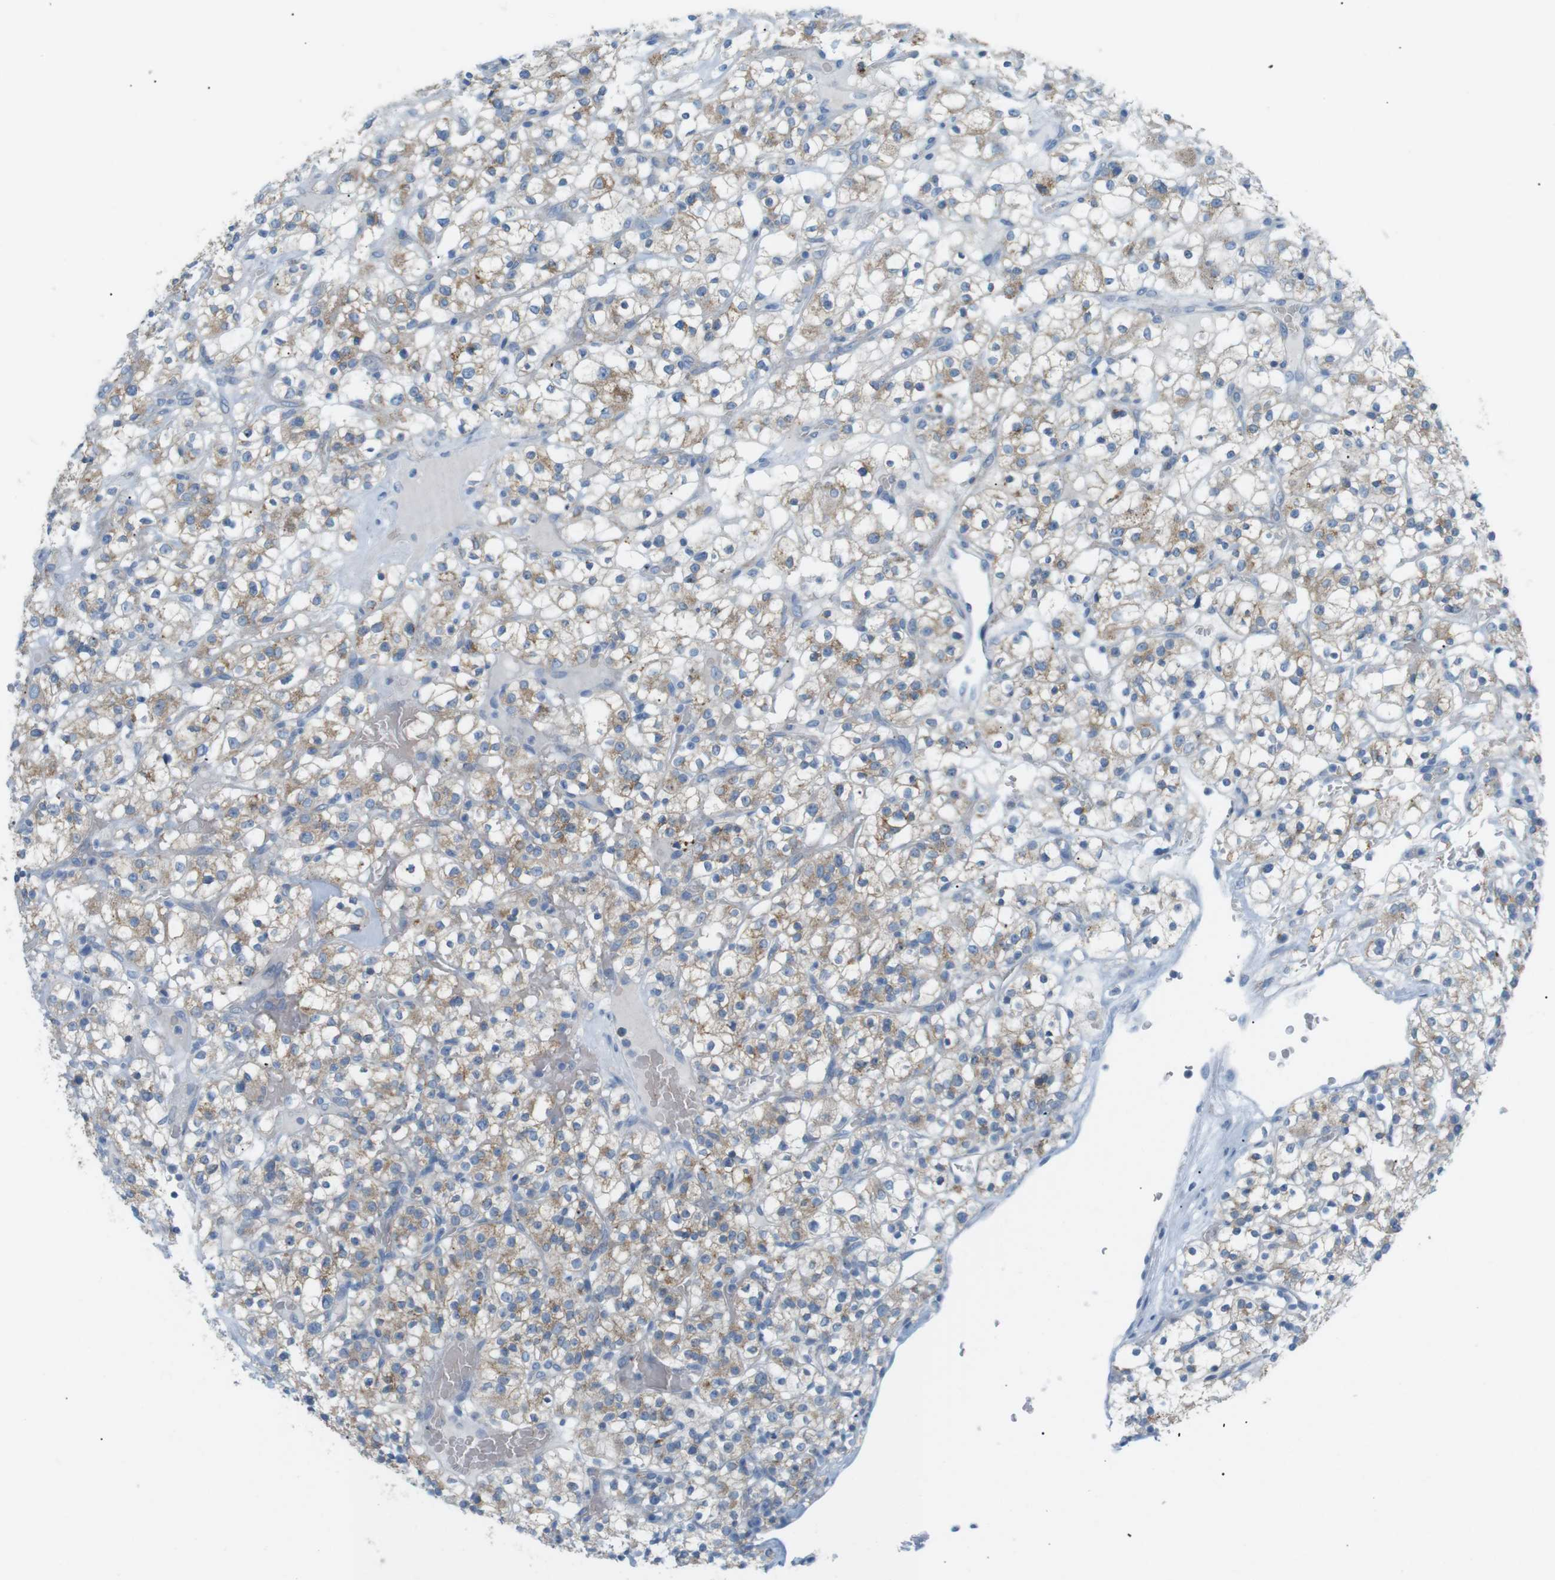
{"staining": {"intensity": "moderate", "quantity": ">75%", "location": "cytoplasmic/membranous"}, "tissue": "renal cancer", "cell_type": "Tumor cells", "image_type": "cancer", "snomed": [{"axis": "morphology", "description": "Normal tissue, NOS"}, {"axis": "morphology", "description": "Adenocarcinoma, NOS"}, {"axis": "topography", "description": "Kidney"}], "caption": "Renal cancer (adenocarcinoma) stained for a protein (brown) displays moderate cytoplasmic/membranous positive expression in approximately >75% of tumor cells.", "gene": "VAMP1", "patient": {"sex": "female", "age": 72}}